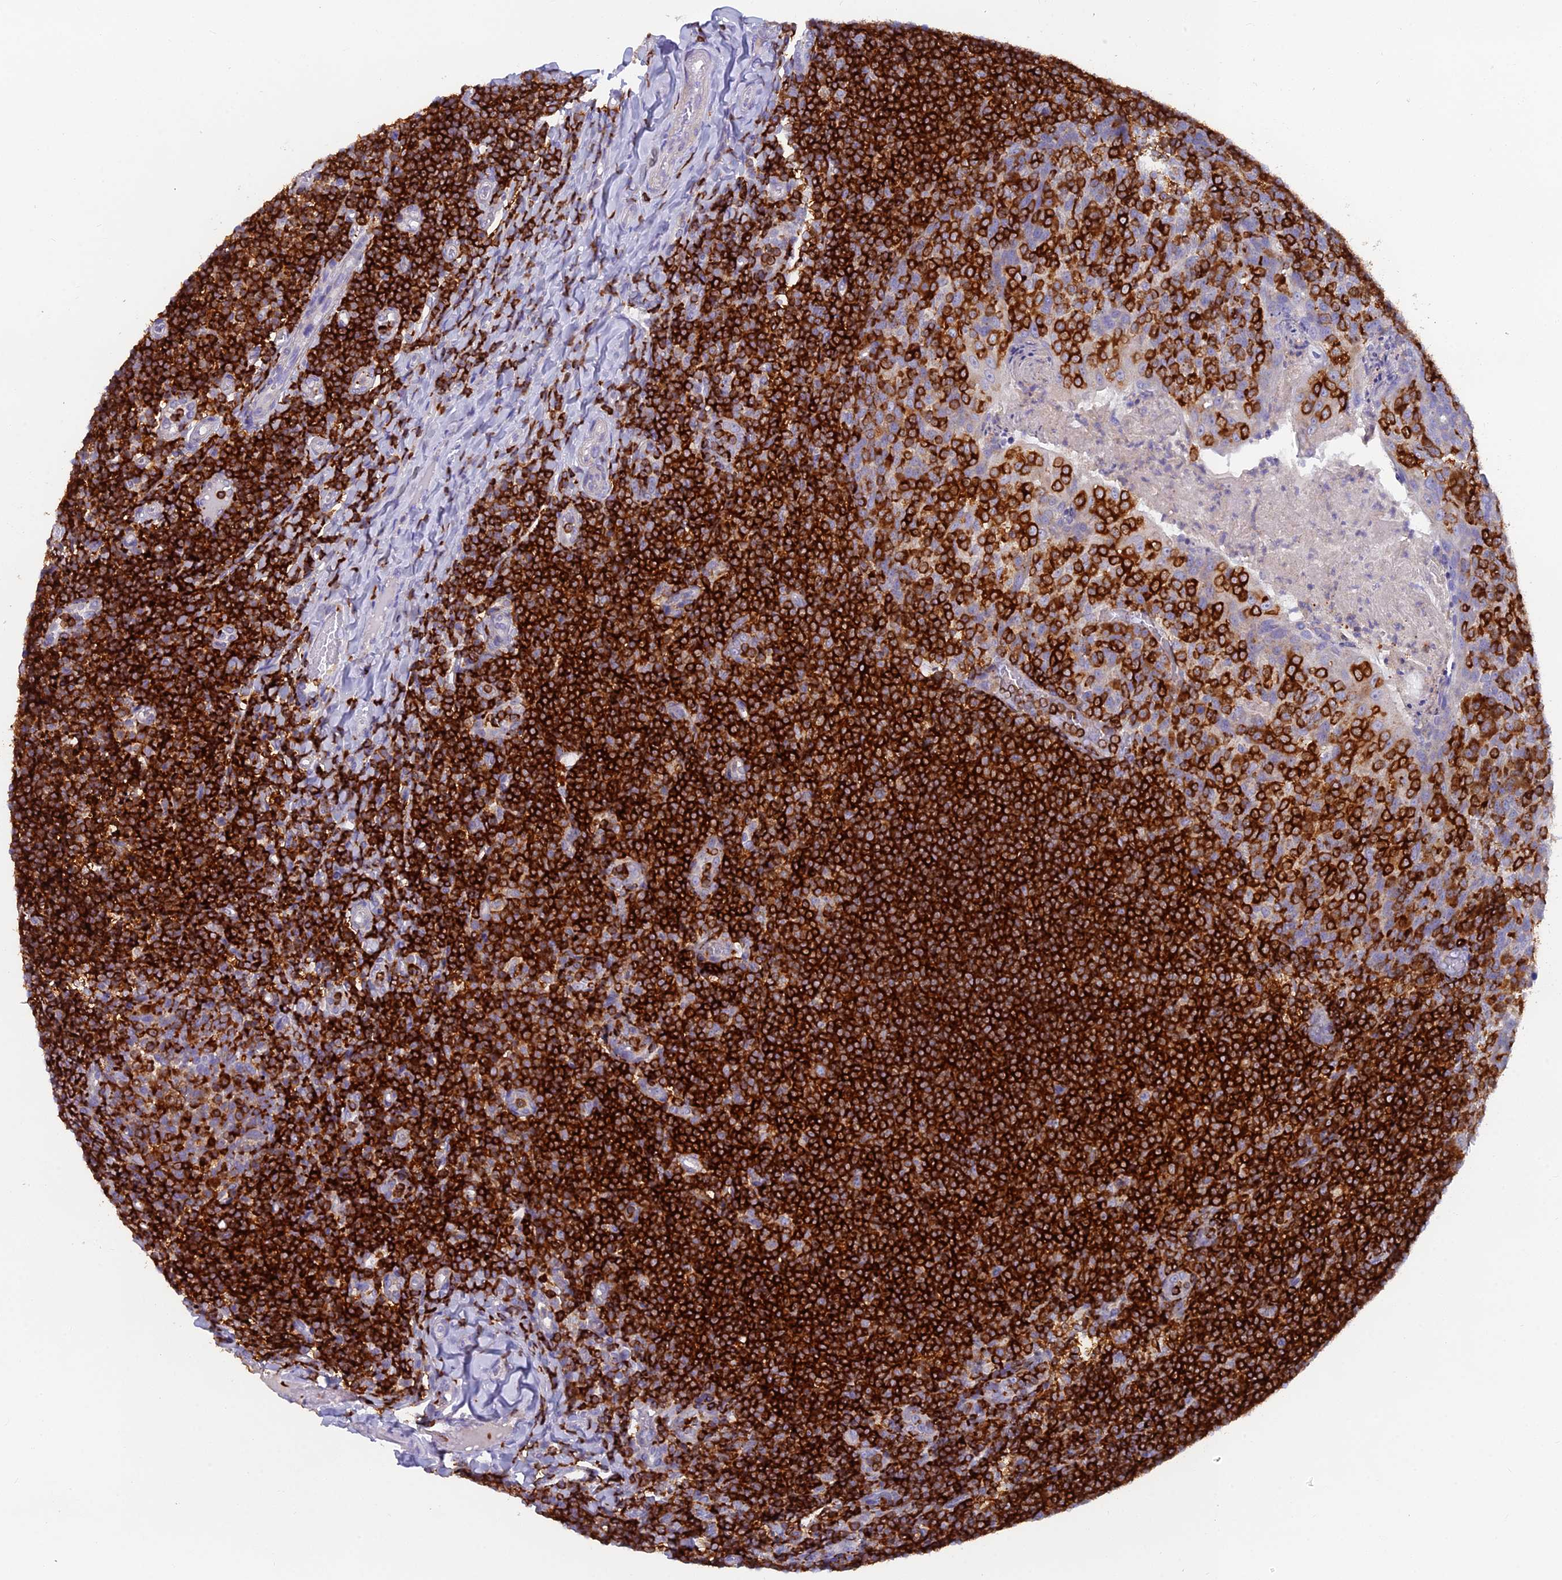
{"staining": {"intensity": "strong", "quantity": "25%-75%", "location": "cytoplasmic/membranous"}, "tissue": "tonsil", "cell_type": "Germinal center cells", "image_type": "normal", "snomed": [{"axis": "morphology", "description": "Normal tissue, NOS"}, {"axis": "topography", "description": "Tonsil"}], "caption": "Germinal center cells show high levels of strong cytoplasmic/membranous expression in about 25%-75% of cells in unremarkable human tonsil.", "gene": "ABI3BP", "patient": {"sex": "female", "age": 10}}